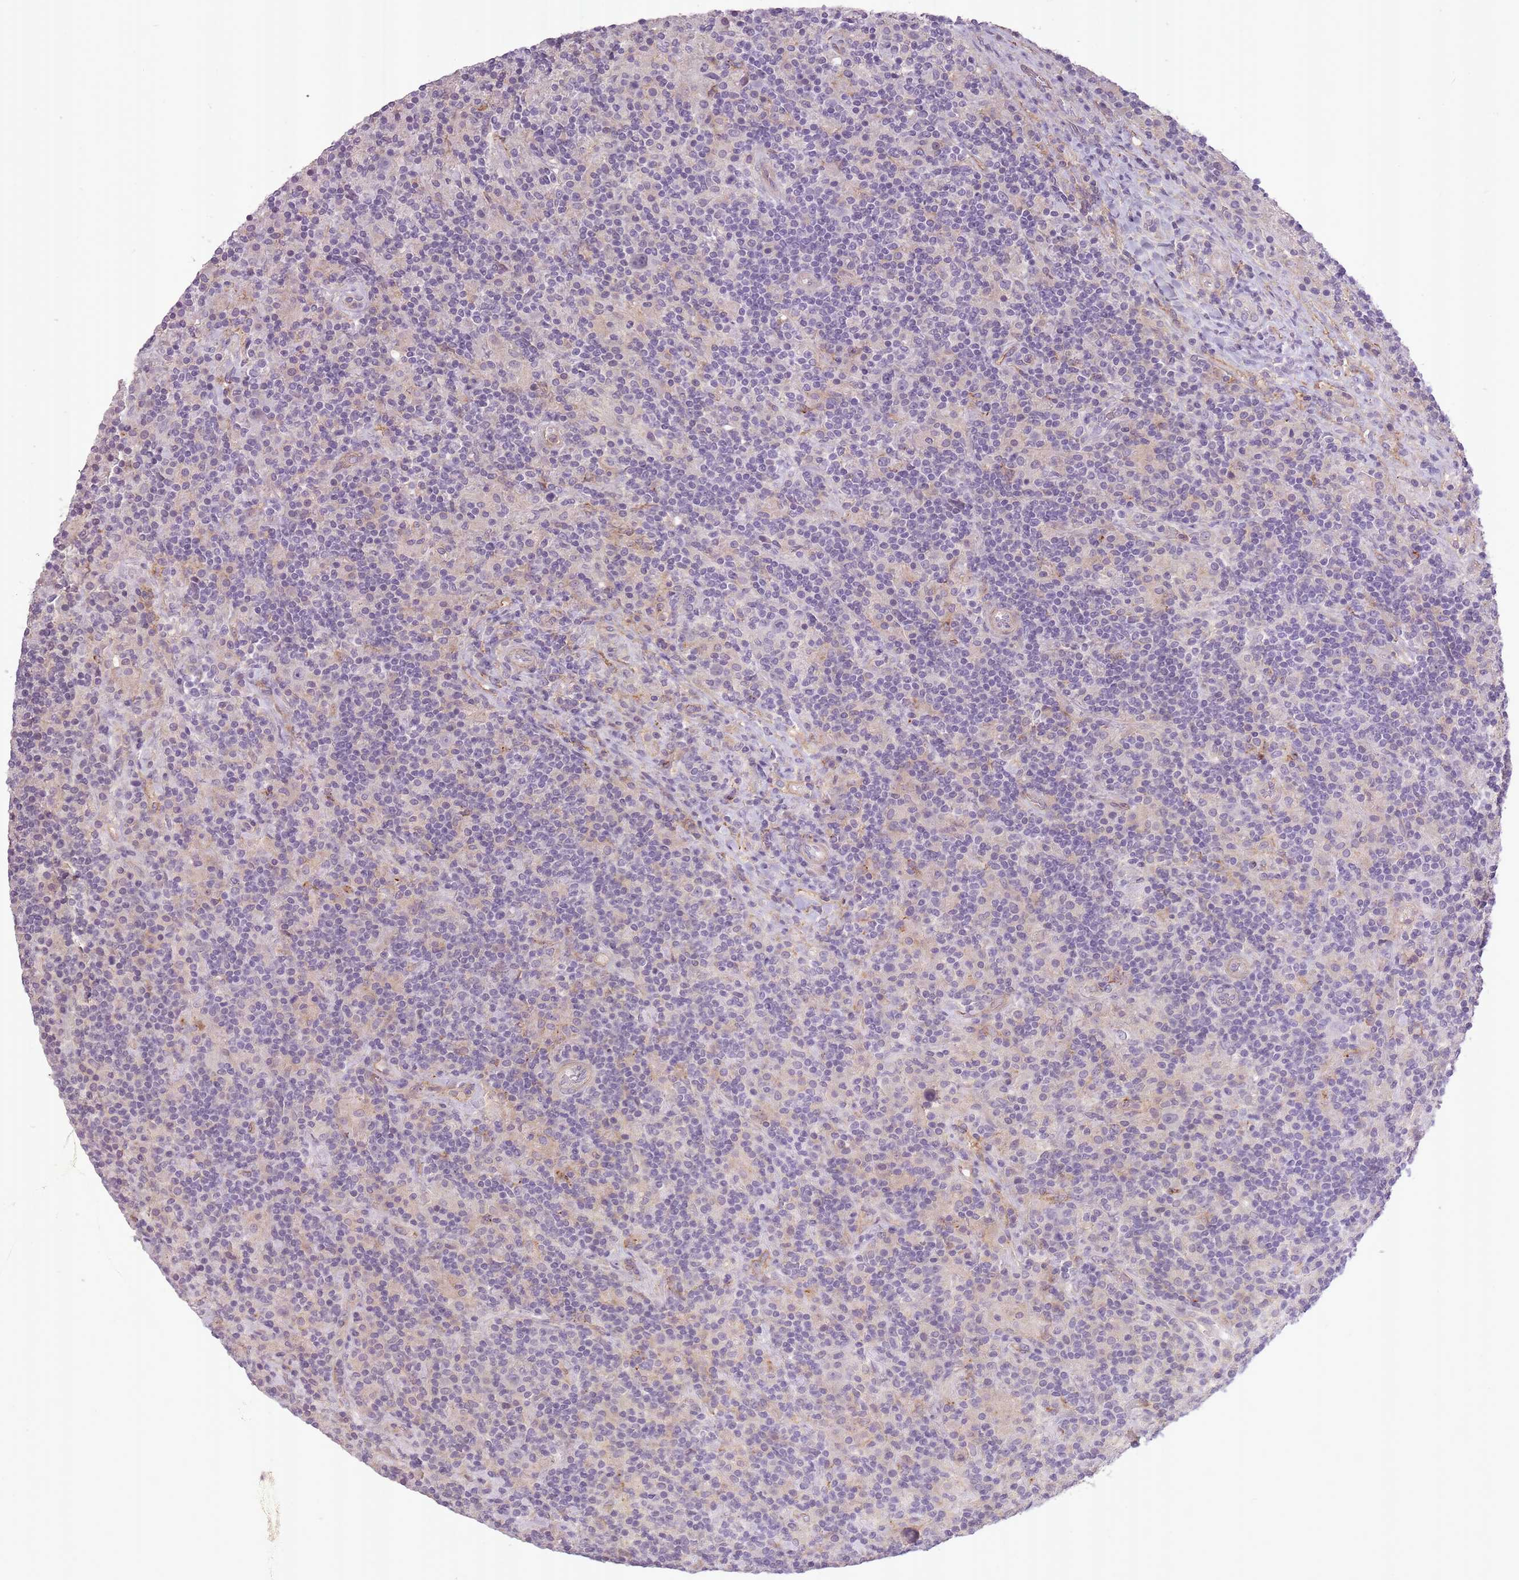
{"staining": {"intensity": "negative", "quantity": "none", "location": "none"}, "tissue": "lymphoma", "cell_type": "Tumor cells", "image_type": "cancer", "snomed": [{"axis": "morphology", "description": "Hodgkin's disease, NOS"}, {"axis": "topography", "description": "Lymph node"}], "caption": "There is no significant expression in tumor cells of Hodgkin's disease. Brightfield microscopy of IHC stained with DAB (3,3'-diaminobenzidine) (brown) and hematoxylin (blue), captured at high magnification.", "gene": "SLC8A2", "patient": {"sex": "male", "age": 70}}